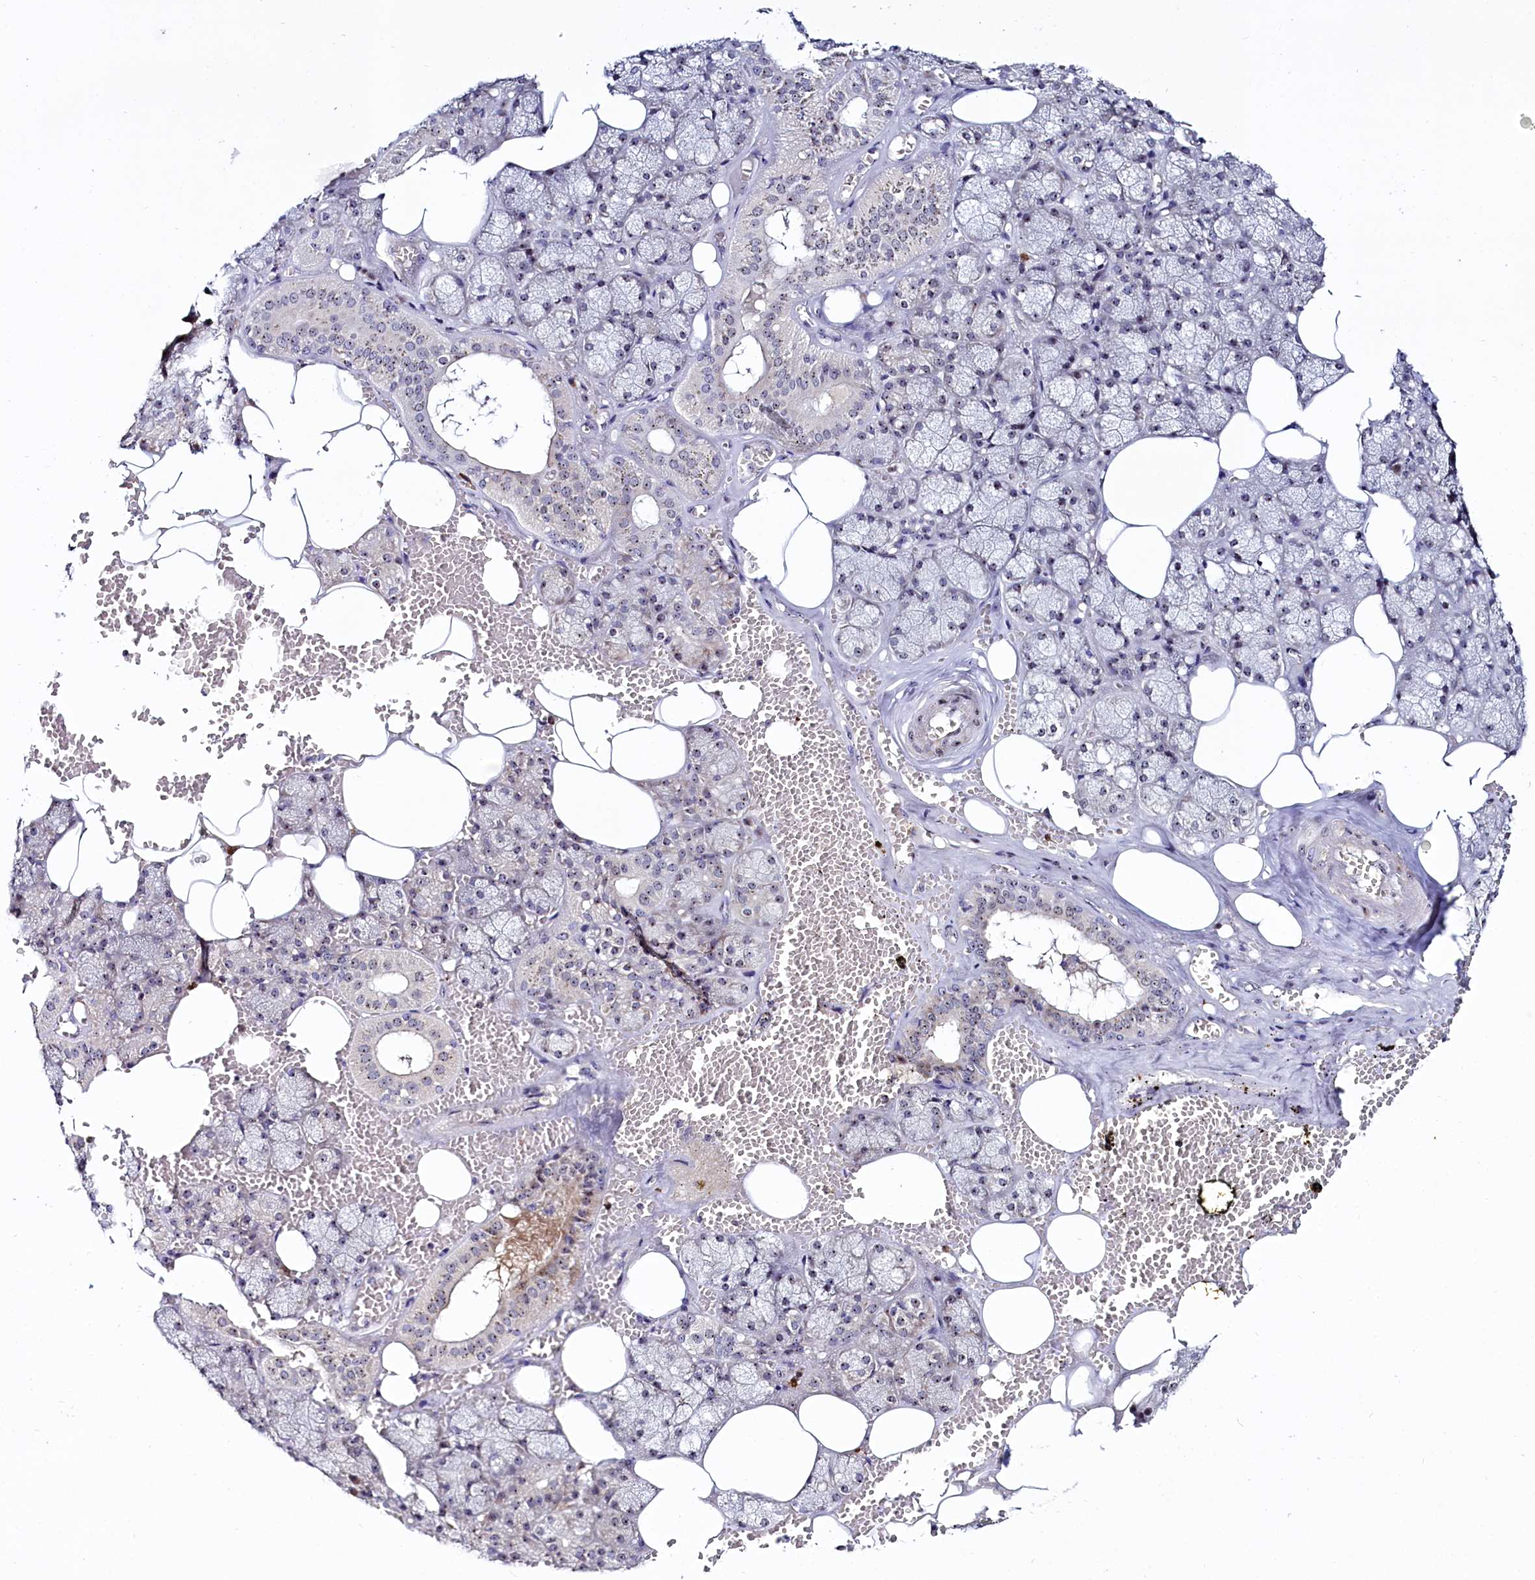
{"staining": {"intensity": "moderate", "quantity": "<25%", "location": "cytoplasmic/membranous"}, "tissue": "salivary gland", "cell_type": "Glandular cells", "image_type": "normal", "snomed": [{"axis": "morphology", "description": "Normal tissue, NOS"}, {"axis": "topography", "description": "Salivary gland"}], "caption": "This image shows immunohistochemistry (IHC) staining of normal salivary gland, with low moderate cytoplasmic/membranous expression in approximately <25% of glandular cells.", "gene": "TCOF1", "patient": {"sex": "male", "age": 62}}